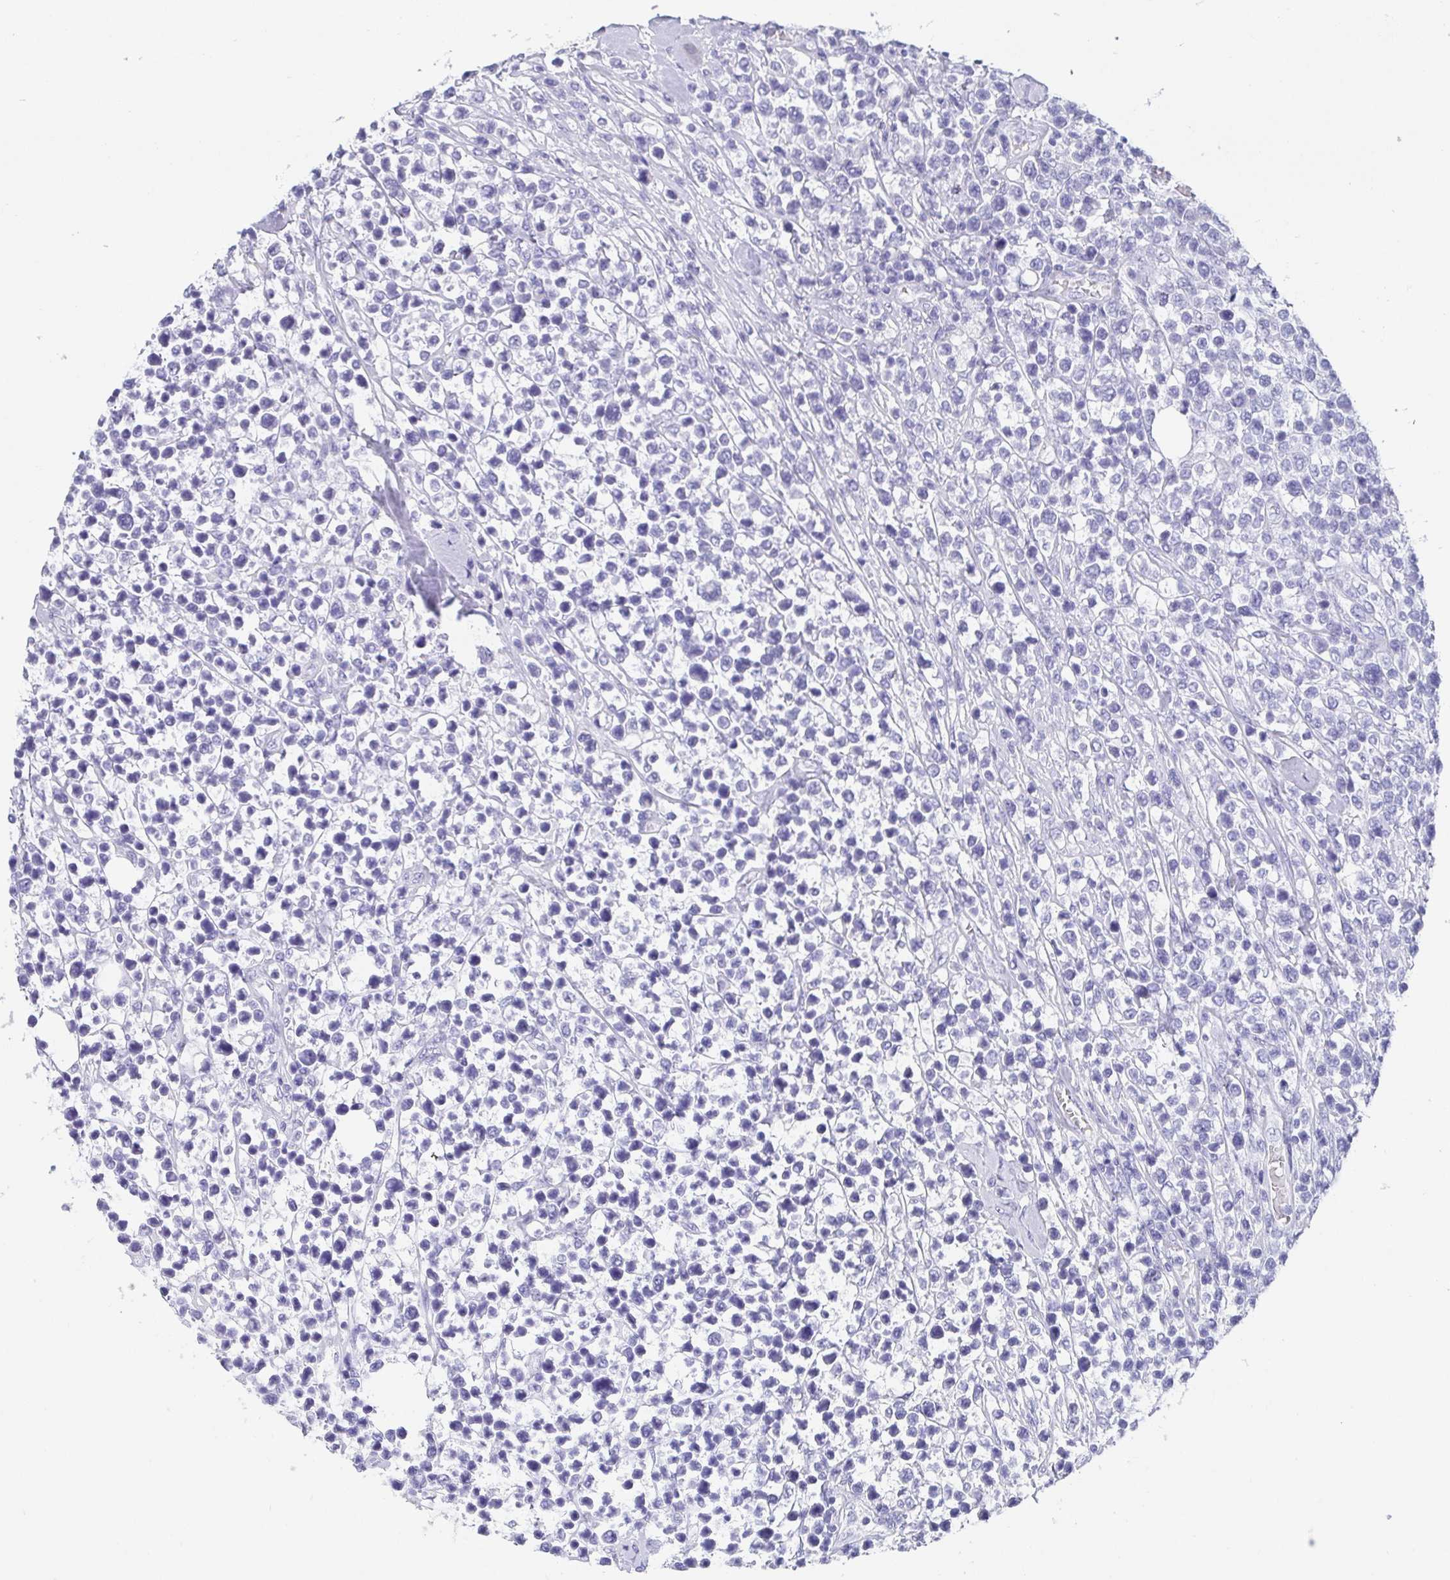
{"staining": {"intensity": "negative", "quantity": "none", "location": "none"}, "tissue": "lymphoma", "cell_type": "Tumor cells", "image_type": "cancer", "snomed": [{"axis": "morphology", "description": "Malignant lymphoma, non-Hodgkin's type, High grade"}, {"axis": "topography", "description": "Soft tissue"}], "caption": "Lymphoma was stained to show a protein in brown. There is no significant expression in tumor cells. (DAB immunohistochemistry (IHC), high magnification).", "gene": "SCGN", "patient": {"sex": "female", "age": 56}}